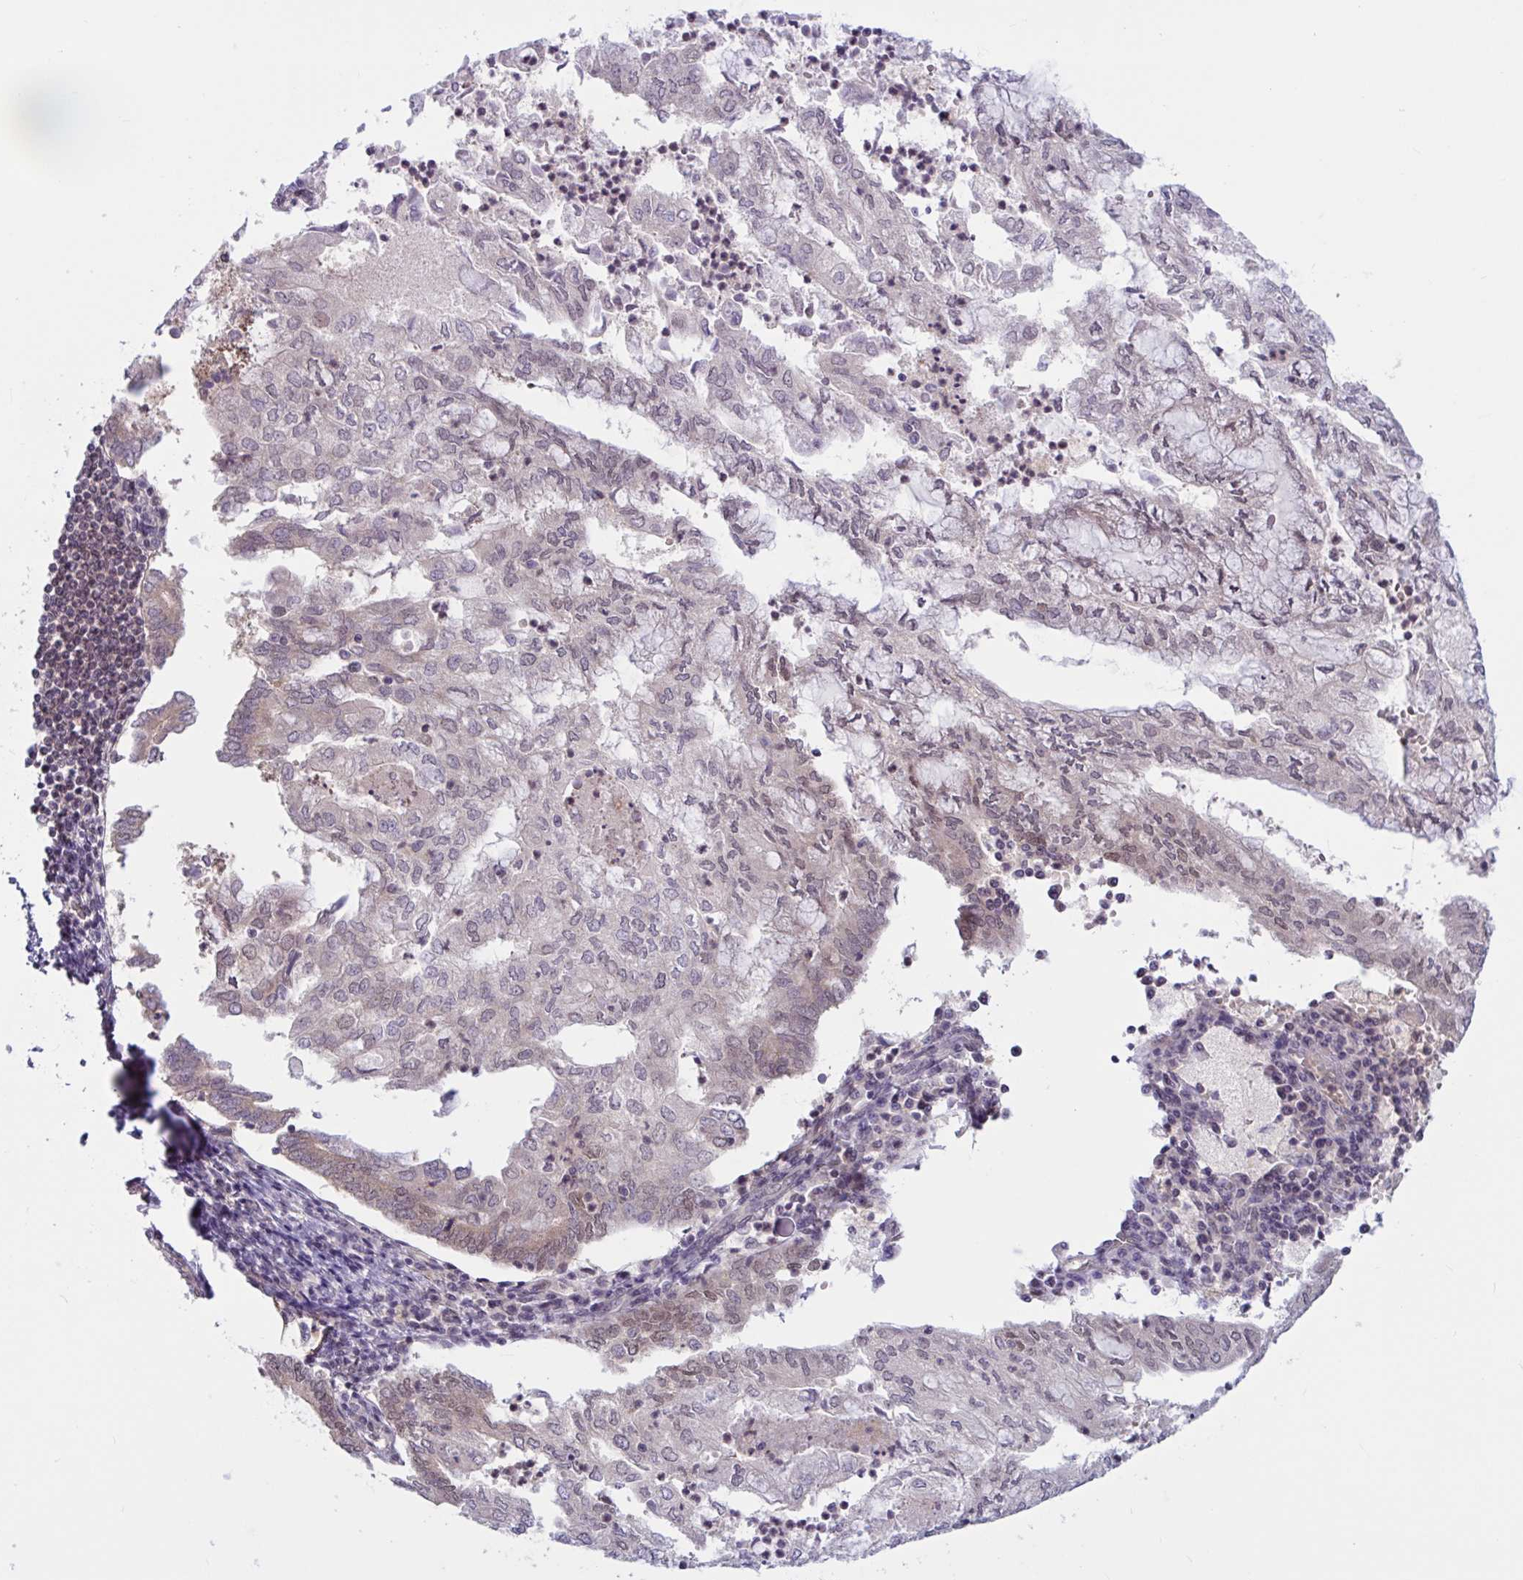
{"staining": {"intensity": "weak", "quantity": "25%-75%", "location": "cytoplasmic/membranous,nuclear"}, "tissue": "endometrial cancer", "cell_type": "Tumor cells", "image_type": "cancer", "snomed": [{"axis": "morphology", "description": "Adenocarcinoma, NOS"}, {"axis": "topography", "description": "Endometrium"}], "caption": "Endometrial adenocarcinoma stained with DAB immunohistochemistry exhibits low levels of weak cytoplasmic/membranous and nuclear expression in about 25%-75% of tumor cells. The staining was performed using DAB (3,3'-diaminobenzidine), with brown indicating positive protein expression. Nuclei are stained blue with hematoxylin.", "gene": "TSN", "patient": {"sex": "female", "age": 75}}